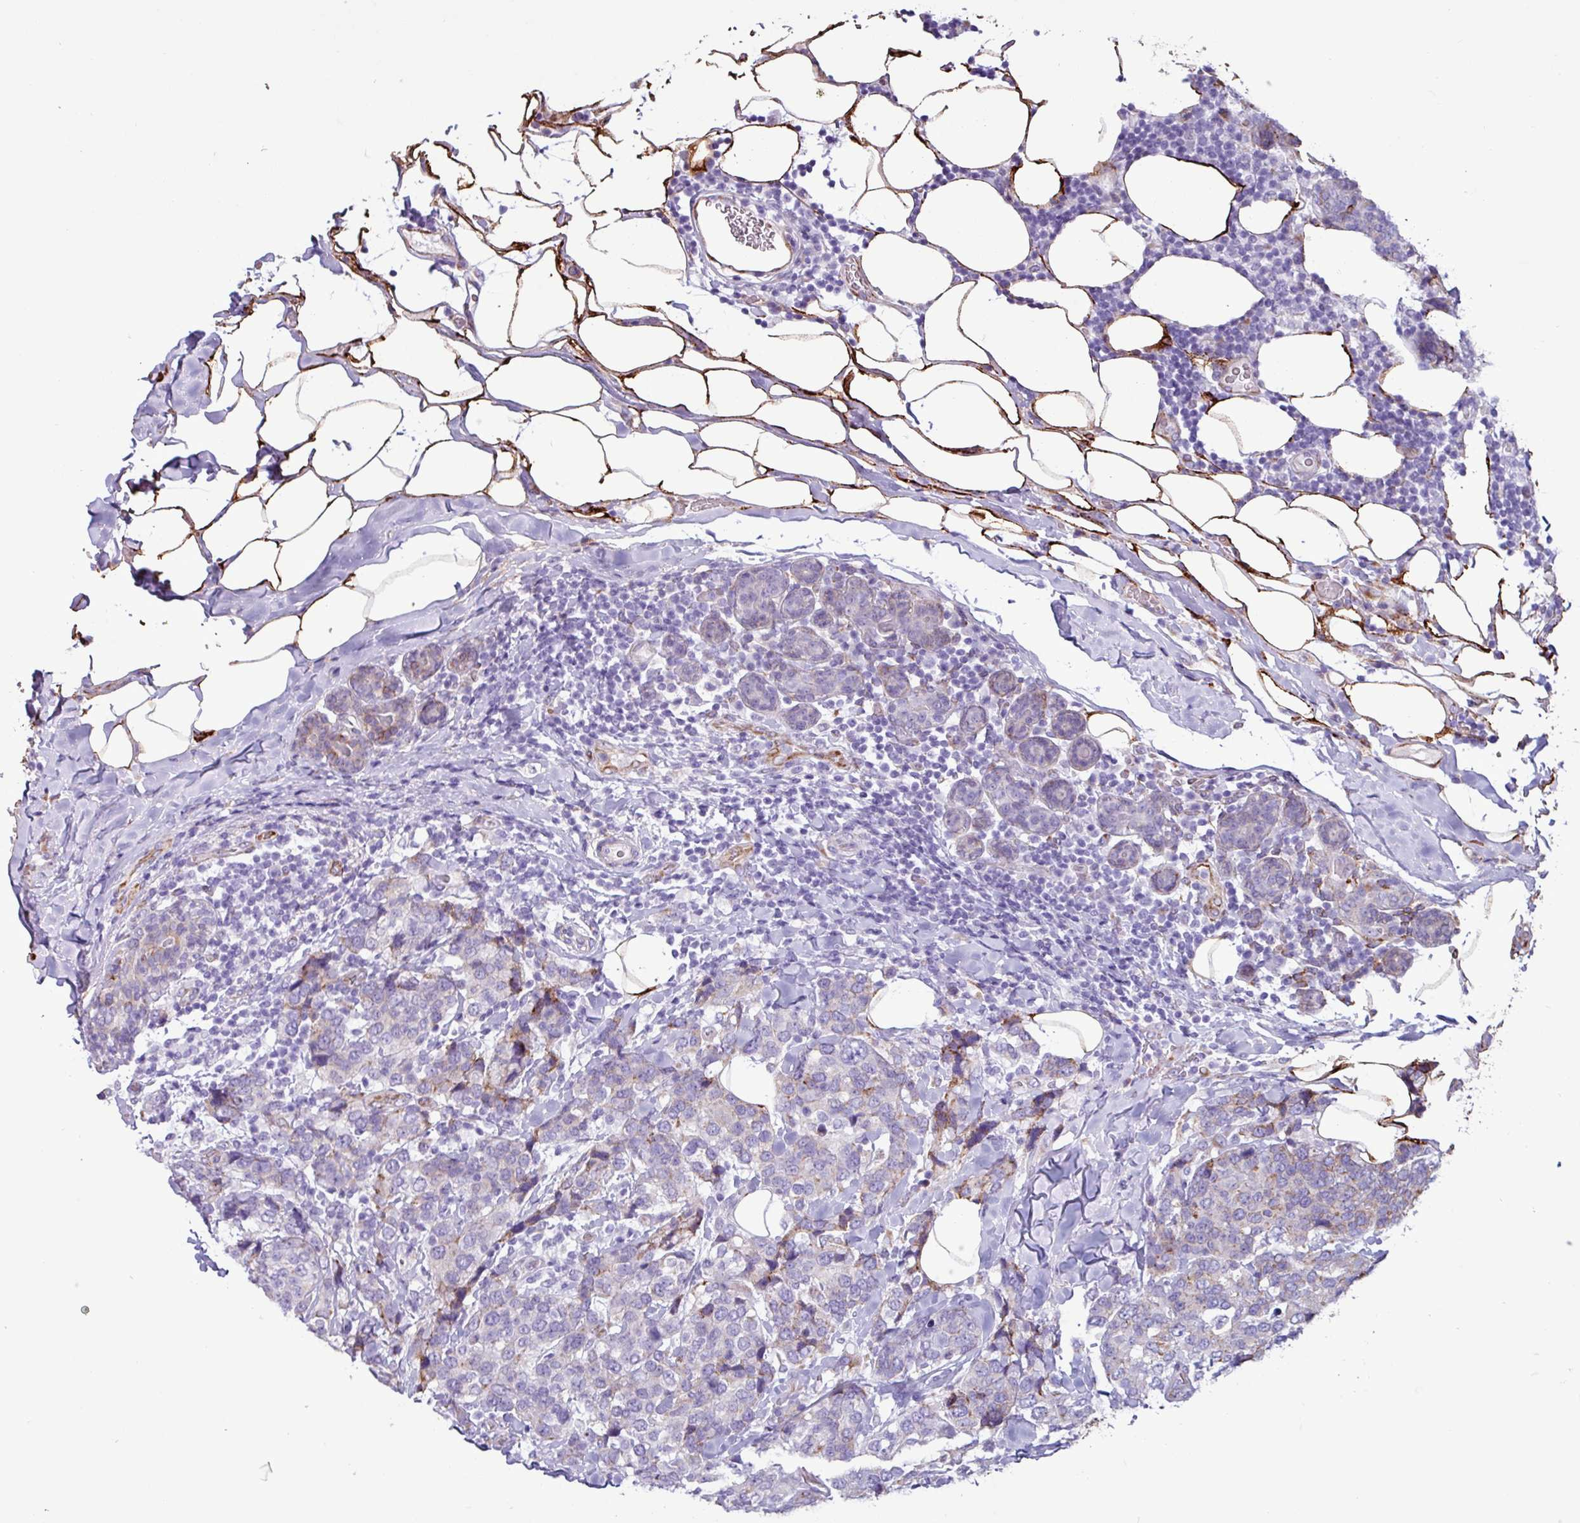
{"staining": {"intensity": "weak", "quantity": "<25%", "location": "cytoplasmic/membranous"}, "tissue": "breast cancer", "cell_type": "Tumor cells", "image_type": "cancer", "snomed": [{"axis": "morphology", "description": "Lobular carcinoma"}, {"axis": "topography", "description": "Breast"}], "caption": "High power microscopy photomicrograph of an immunohistochemistry micrograph of breast cancer, revealing no significant positivity in tumor cells.", "gene": "PPP1R35", "patient": {"sex": "female", "age": 59}}